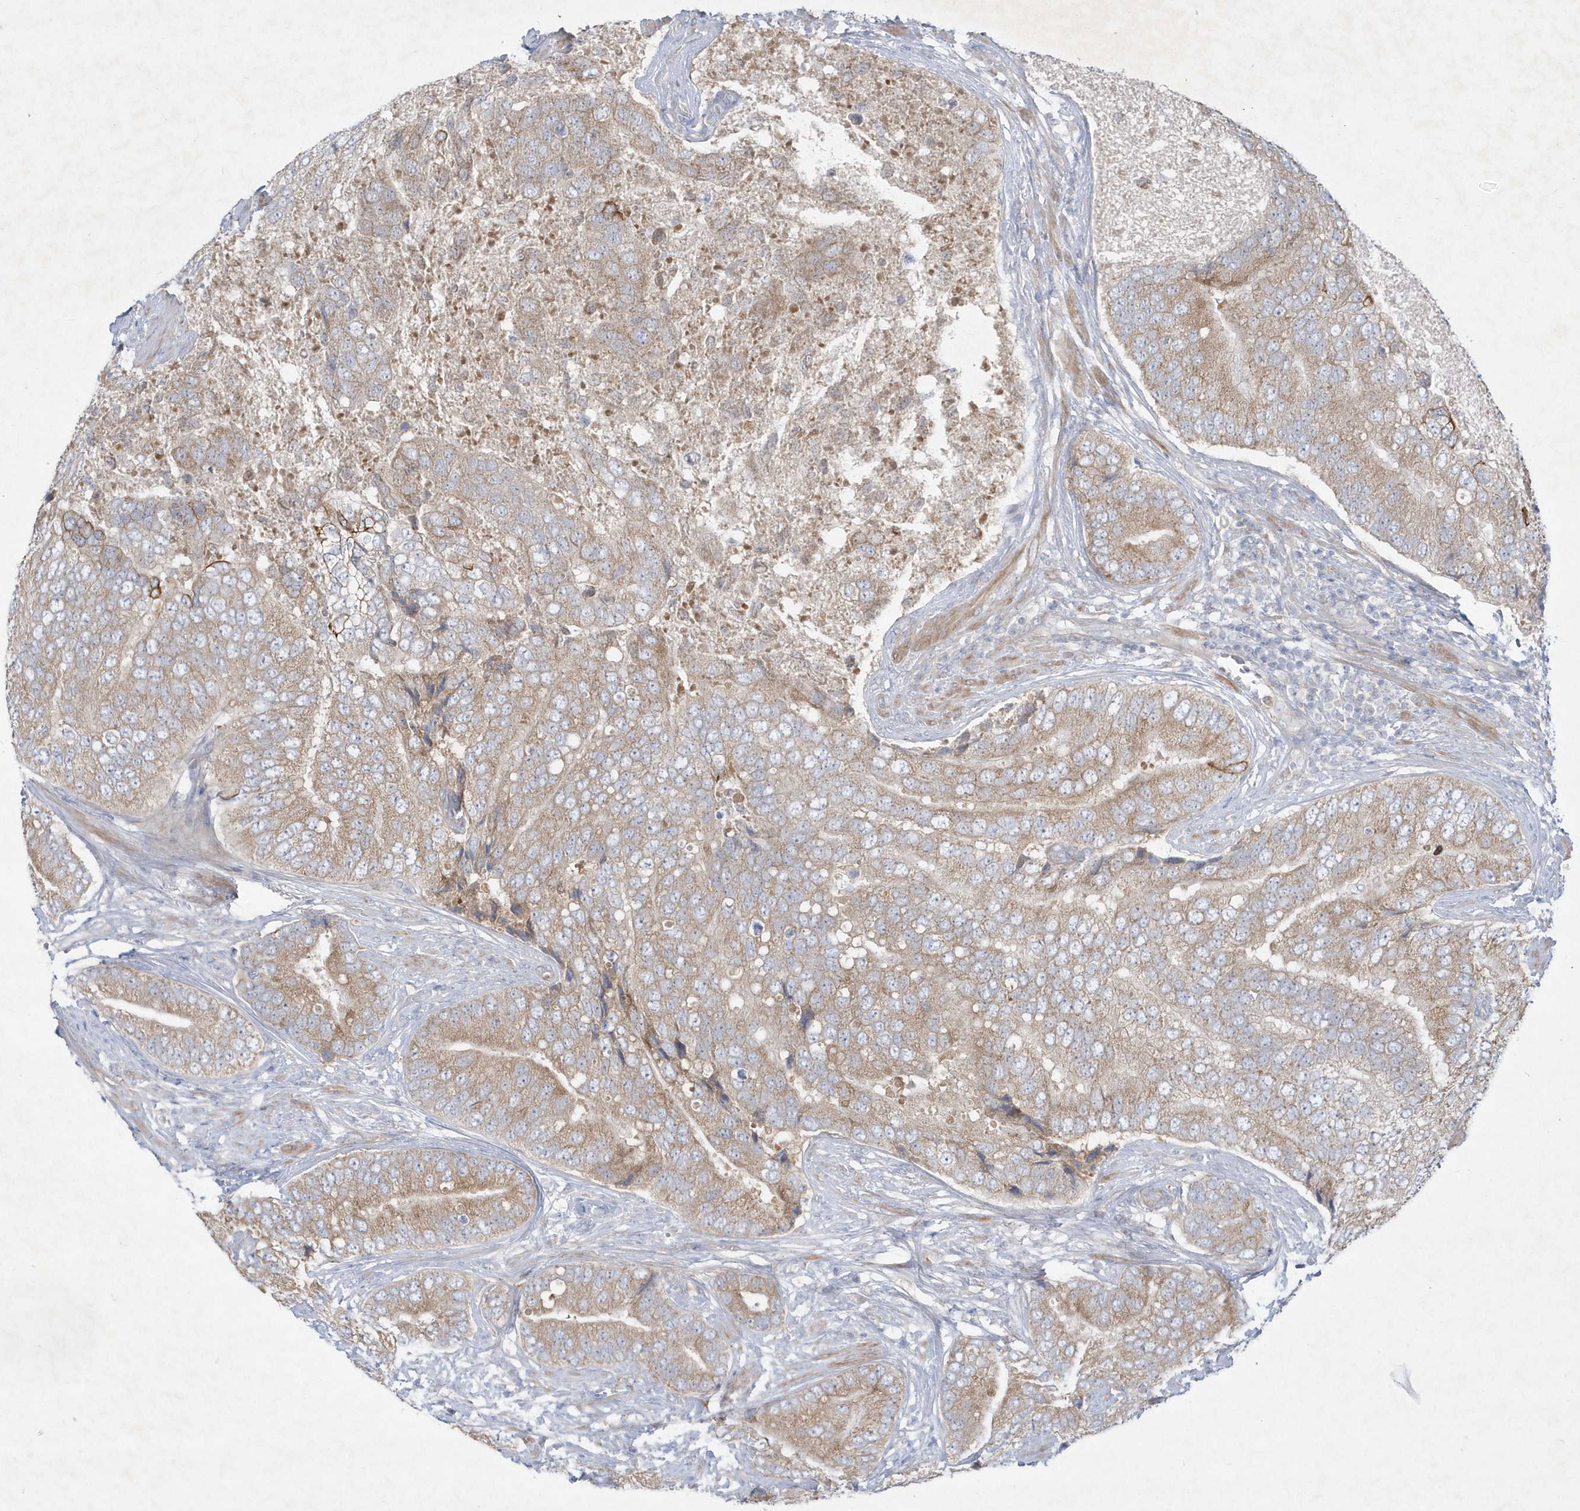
{"staining": {"intensity": "weak", "quantity": ">75%", "location": "cytoplasmic/membranous"}, "tissue": "prostate cancer", "cell_type": "Tumor cells", "image_type": "cancer", "snomed": [{"axis": "morphology", "description": "Adenocarcinoma, High grade"}, {"axis": "topography", "description": "Prostate"}], "caption": "This image reveals prostate cancer stained with IHC to label a protein in brown. The cytoplasmic/membranous of tumor cells show weak positivity for the protein. Nuclei are counter-stained blue.", "gene": "LARS1", "patient": {"sex": "male", "age": 70}}